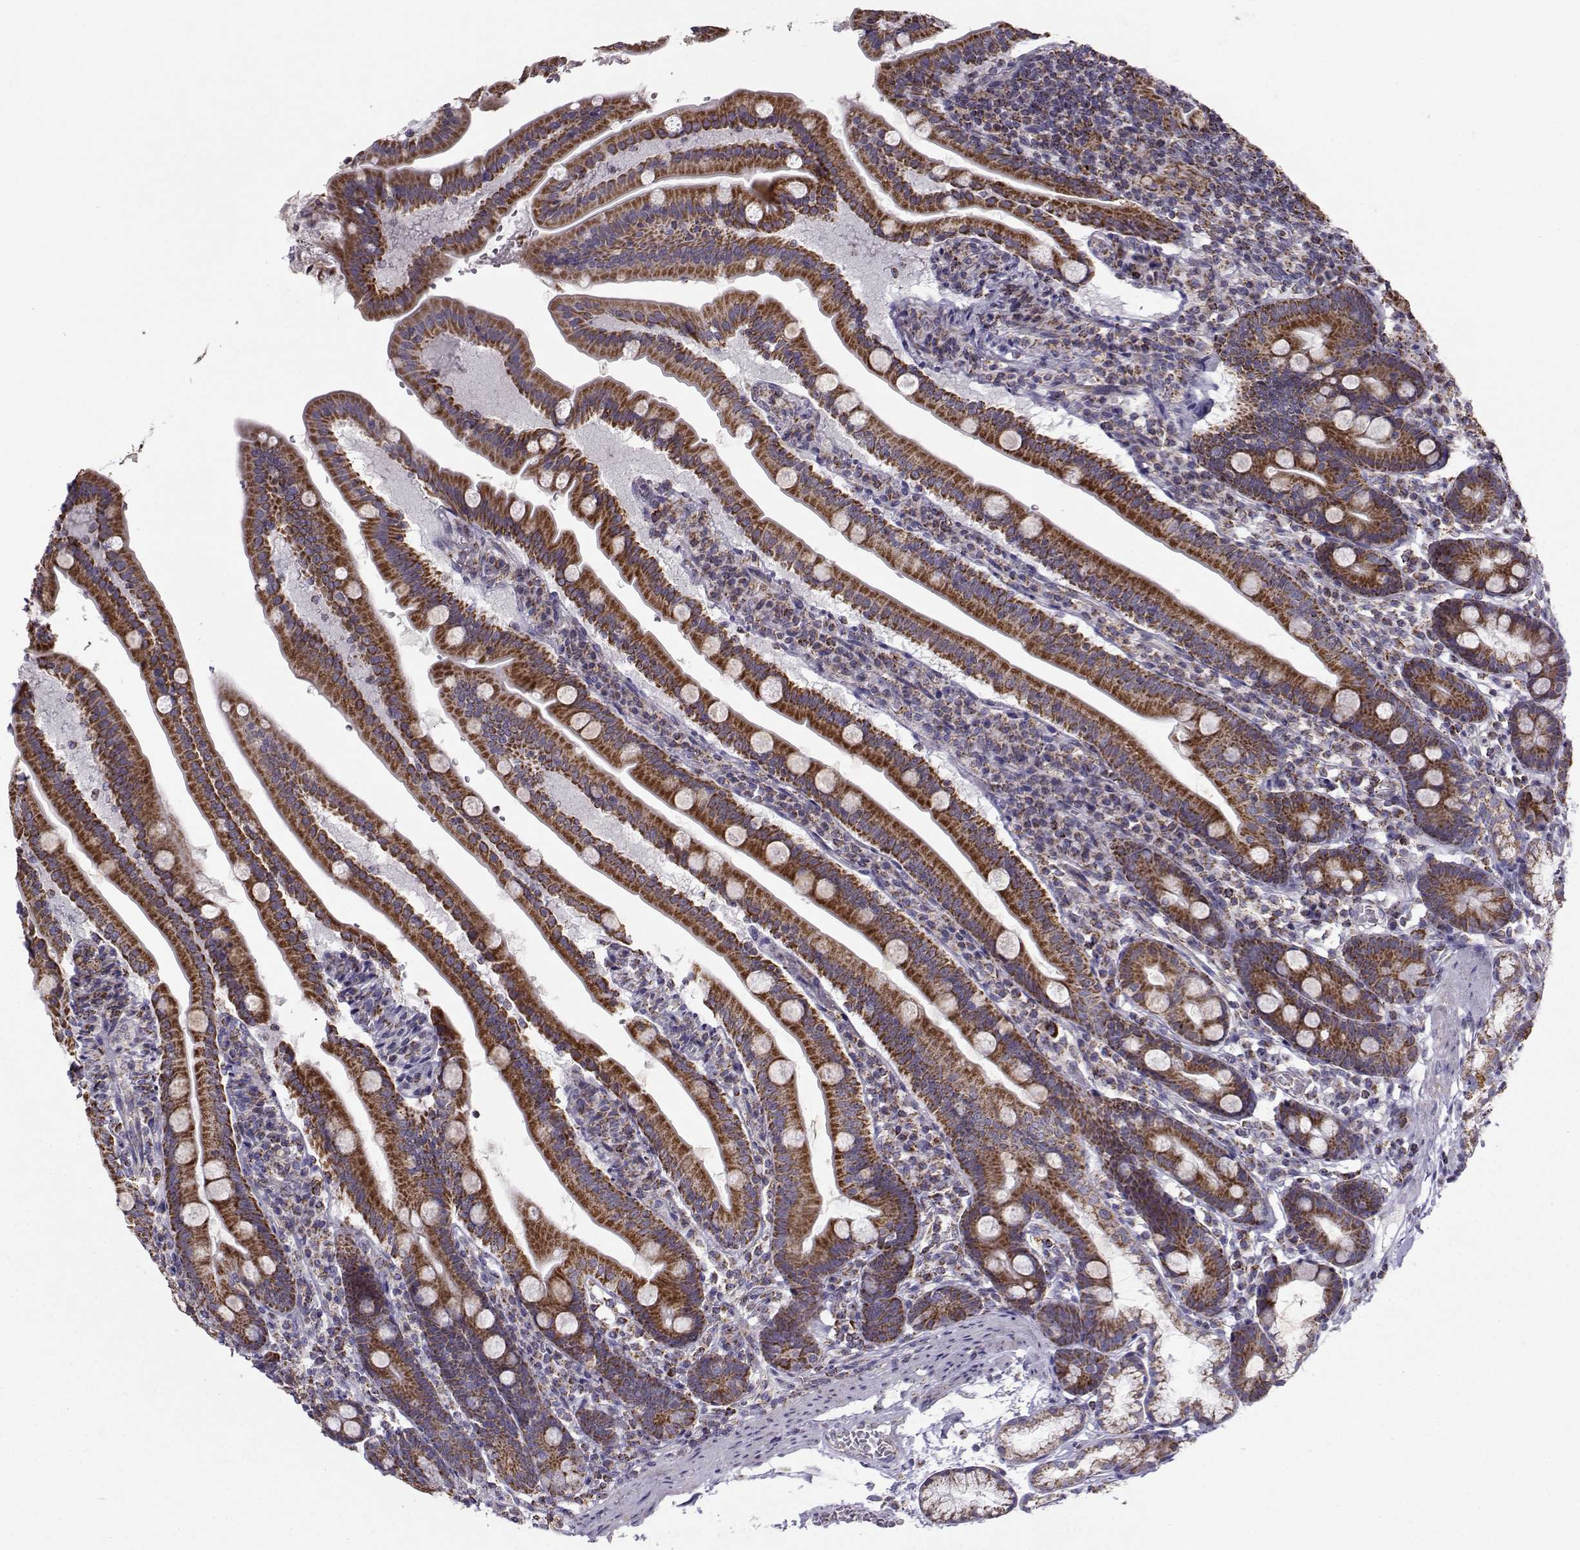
{"staining": {"intensity": "strong", "quantity": ">75%", "location": "cytoplasmic/membranous"}, "tissue": "duodenum", "cell_type": "Glandular cells", "image_type": "normal", "snomed": [{"axis": "morphology", "description": "Normal tissue, NOS"}, {"axis": "topography", "description": "Duodenum"}], "caption": "IHC micrograph of benign duodenum: duodenum stained using immunohistochemistry reveals high levels of strong protein expression localized specifically in the cytoplasmic/membranous of glandular cells, appearing as a cytoplasmic/membranous brown color.", "gene": "NECAB3", "patient": {"sex": "female", "age": 67}}